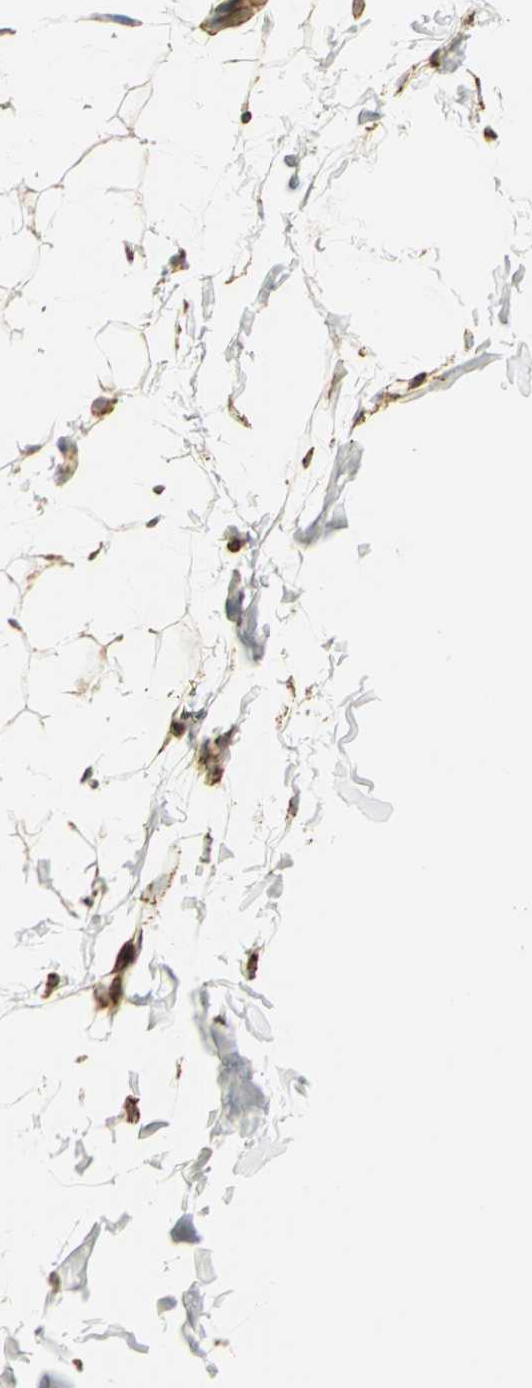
{"staining": {"intensity": "strong", "quantity": ">75%", "location": "cytoplasmic/membranous"}, "tissue": "adipose tissue", "cell_type": "Adipocytes", "image_type": "normal", "snomed": [{"axis": "morphology", "description": "Normal tissue, NOS"}, {"axis": "topography", "description": "Soft tissue"}], "caption": "Adipocytes show strong cytoplasmic/membranous positivity in approximately >75% of cells in normal adipose tissue.", "gene": "VDAC1", "patient": {"sex": "male", "age": 26}}